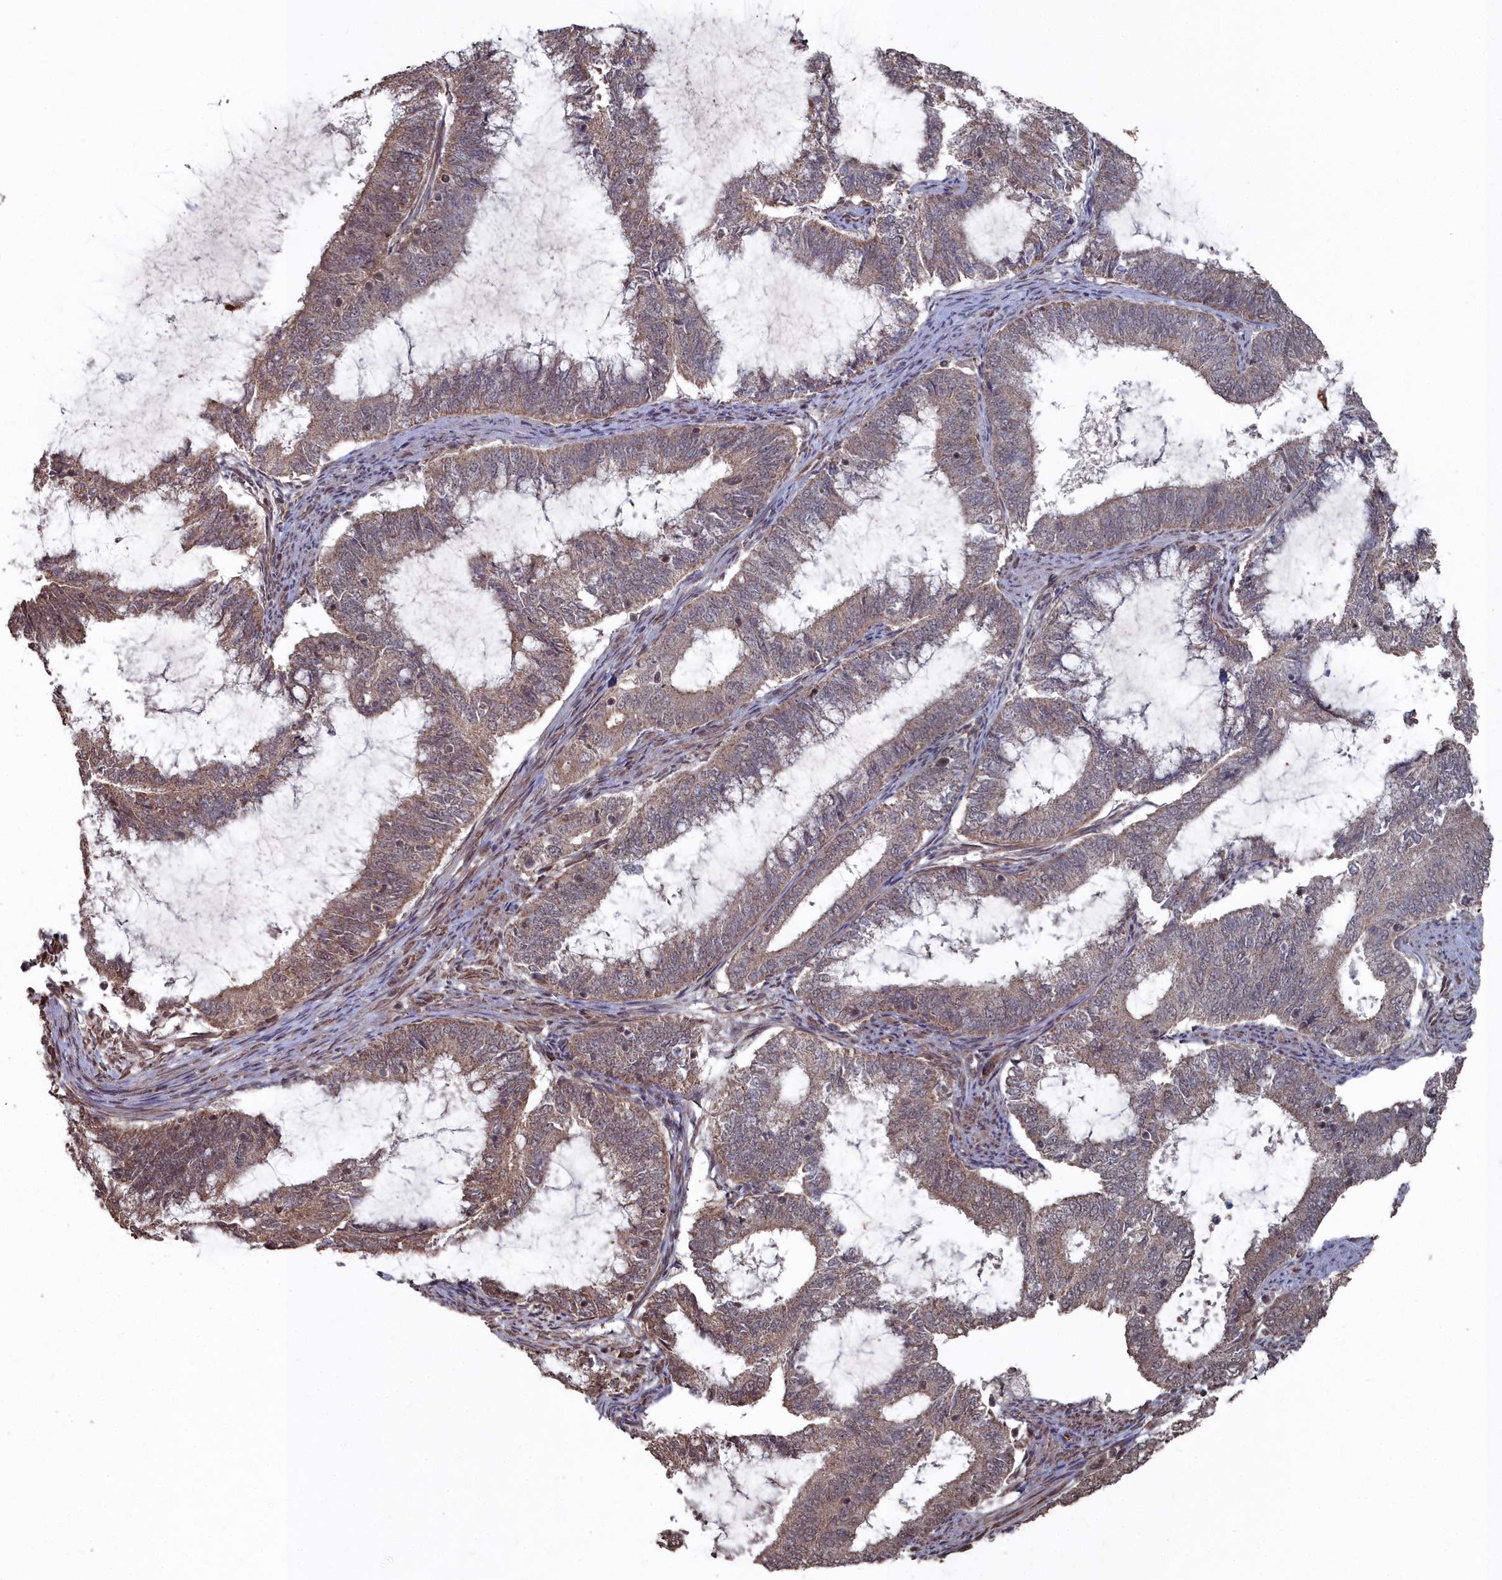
{"staining": {"intensity": "moderate", "quantity": ">75%", "location": "cytoplasmic/membranous"}, "tissue": "endometrial cancer", "cell_type": "Tumor cells", "image_type": "cancer", "snomed": [{"axis": "morphology", "description": "Adenocarcinoma, NOS"}, {"axis": "topography", "description": "Endometrium"}], "caption": "A high-resolution micrograph shows immunohistochemistry staining of adenocarcinoma (endometrial), which reveals moderate cytoplasmic/membranous expression in approximately >75% of tumor cells.", "gene": "CCNP", "patient": {"sex": "female", "age": 51}}